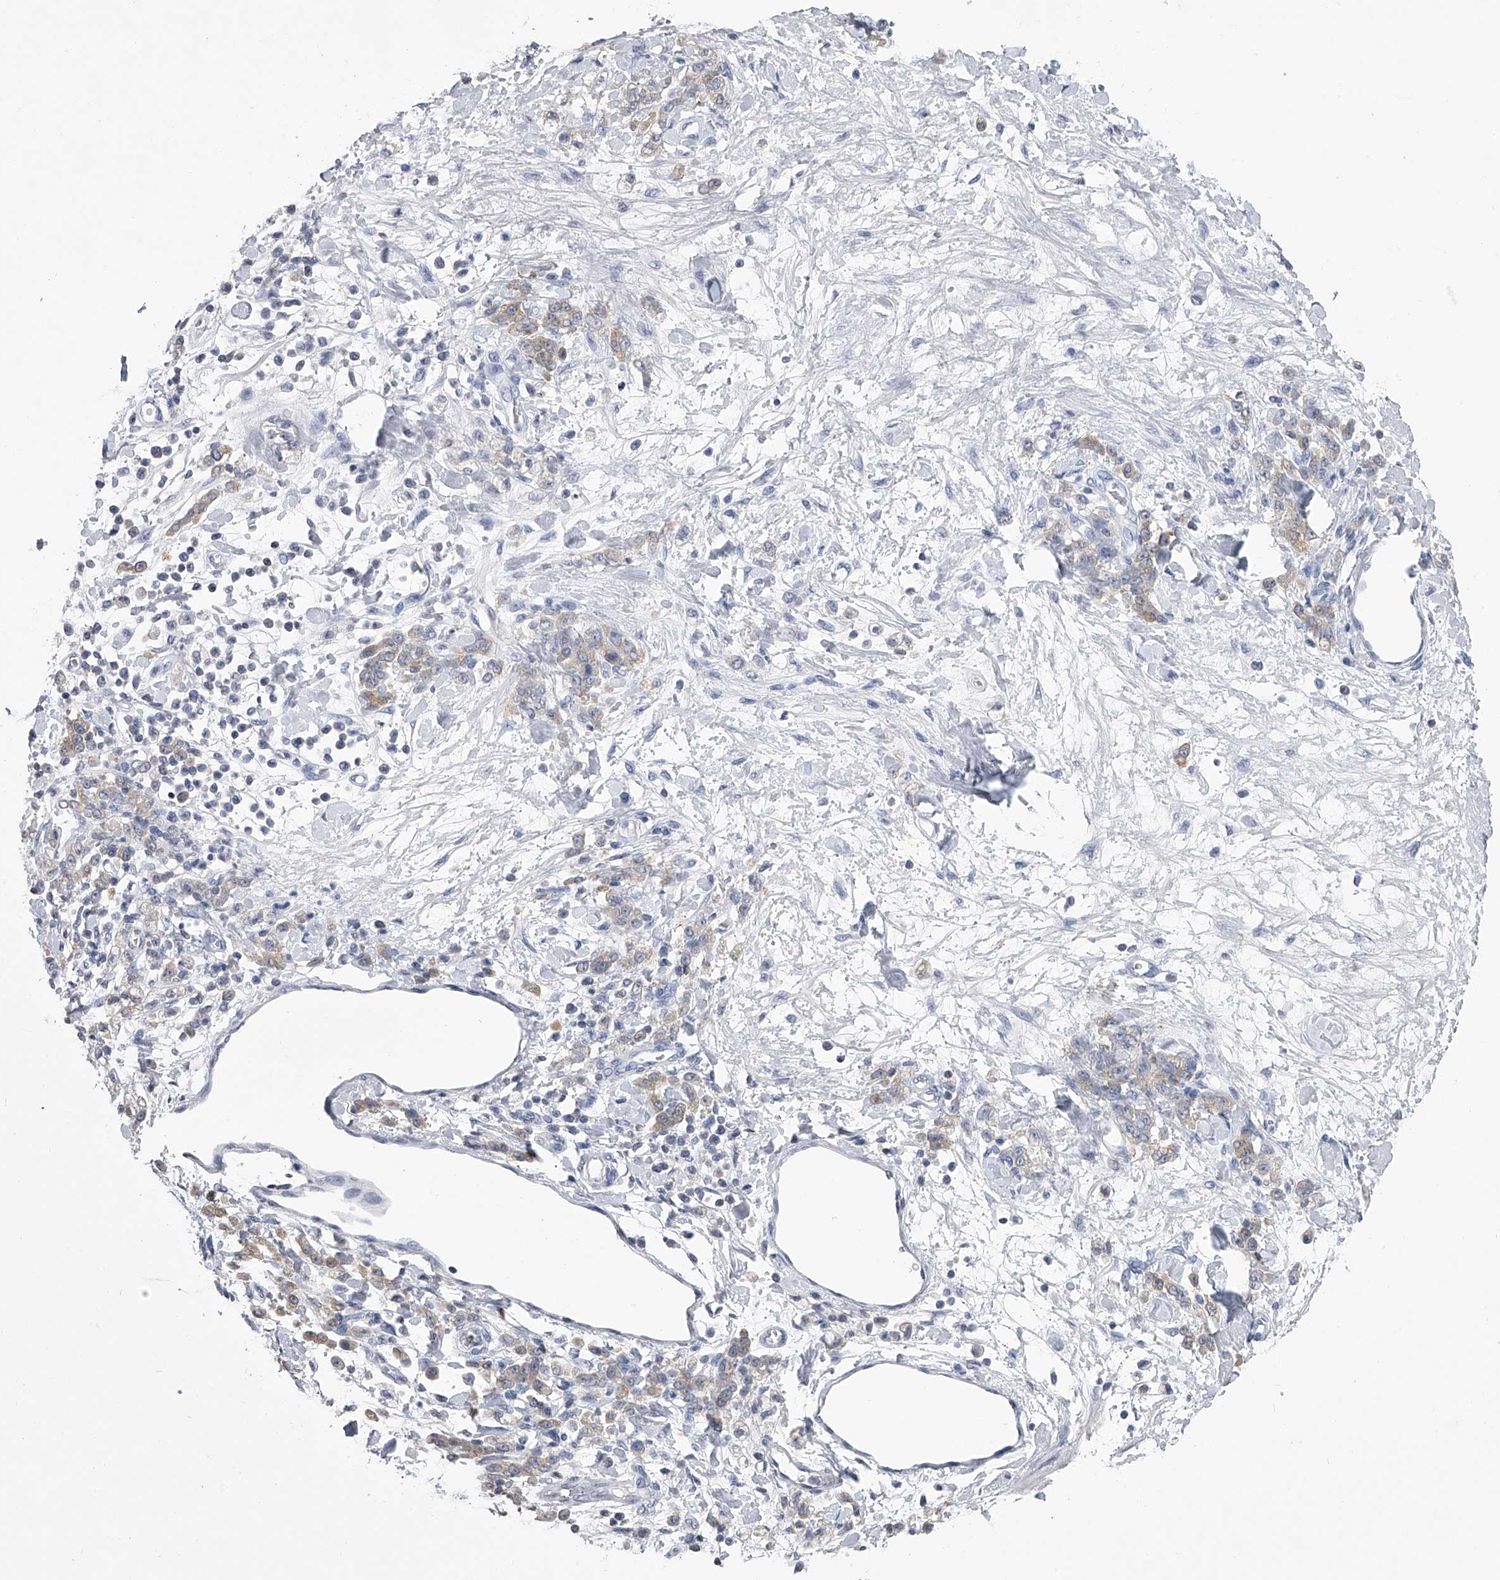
{"staining": {"intensity": "weak", "quantity": "25%-75%", "location": "cytoplasmic/membranous"}, "tissue": "stomach cancer", "cell_type": "Tumor cells", "image_type": "cancer", "snomed": [{"axis": "morphology", "description": "Normal tissue, NOS"}, {"axis": "morphology", "description": "Adenocarcinoma, NOS"}, {"axis": "topography", "description": "Stomach"}], "caption": "Protein expression analysis of human stomach adenocarcinoma reveals weak cytoplasmic/membranous positivity in approximately 25%-75% of tumor cells. (Brightfield microscopy of DAB IHC at high magnification).", "gene": "TASP1", "patient": {"sex": "male", "age": 82}}